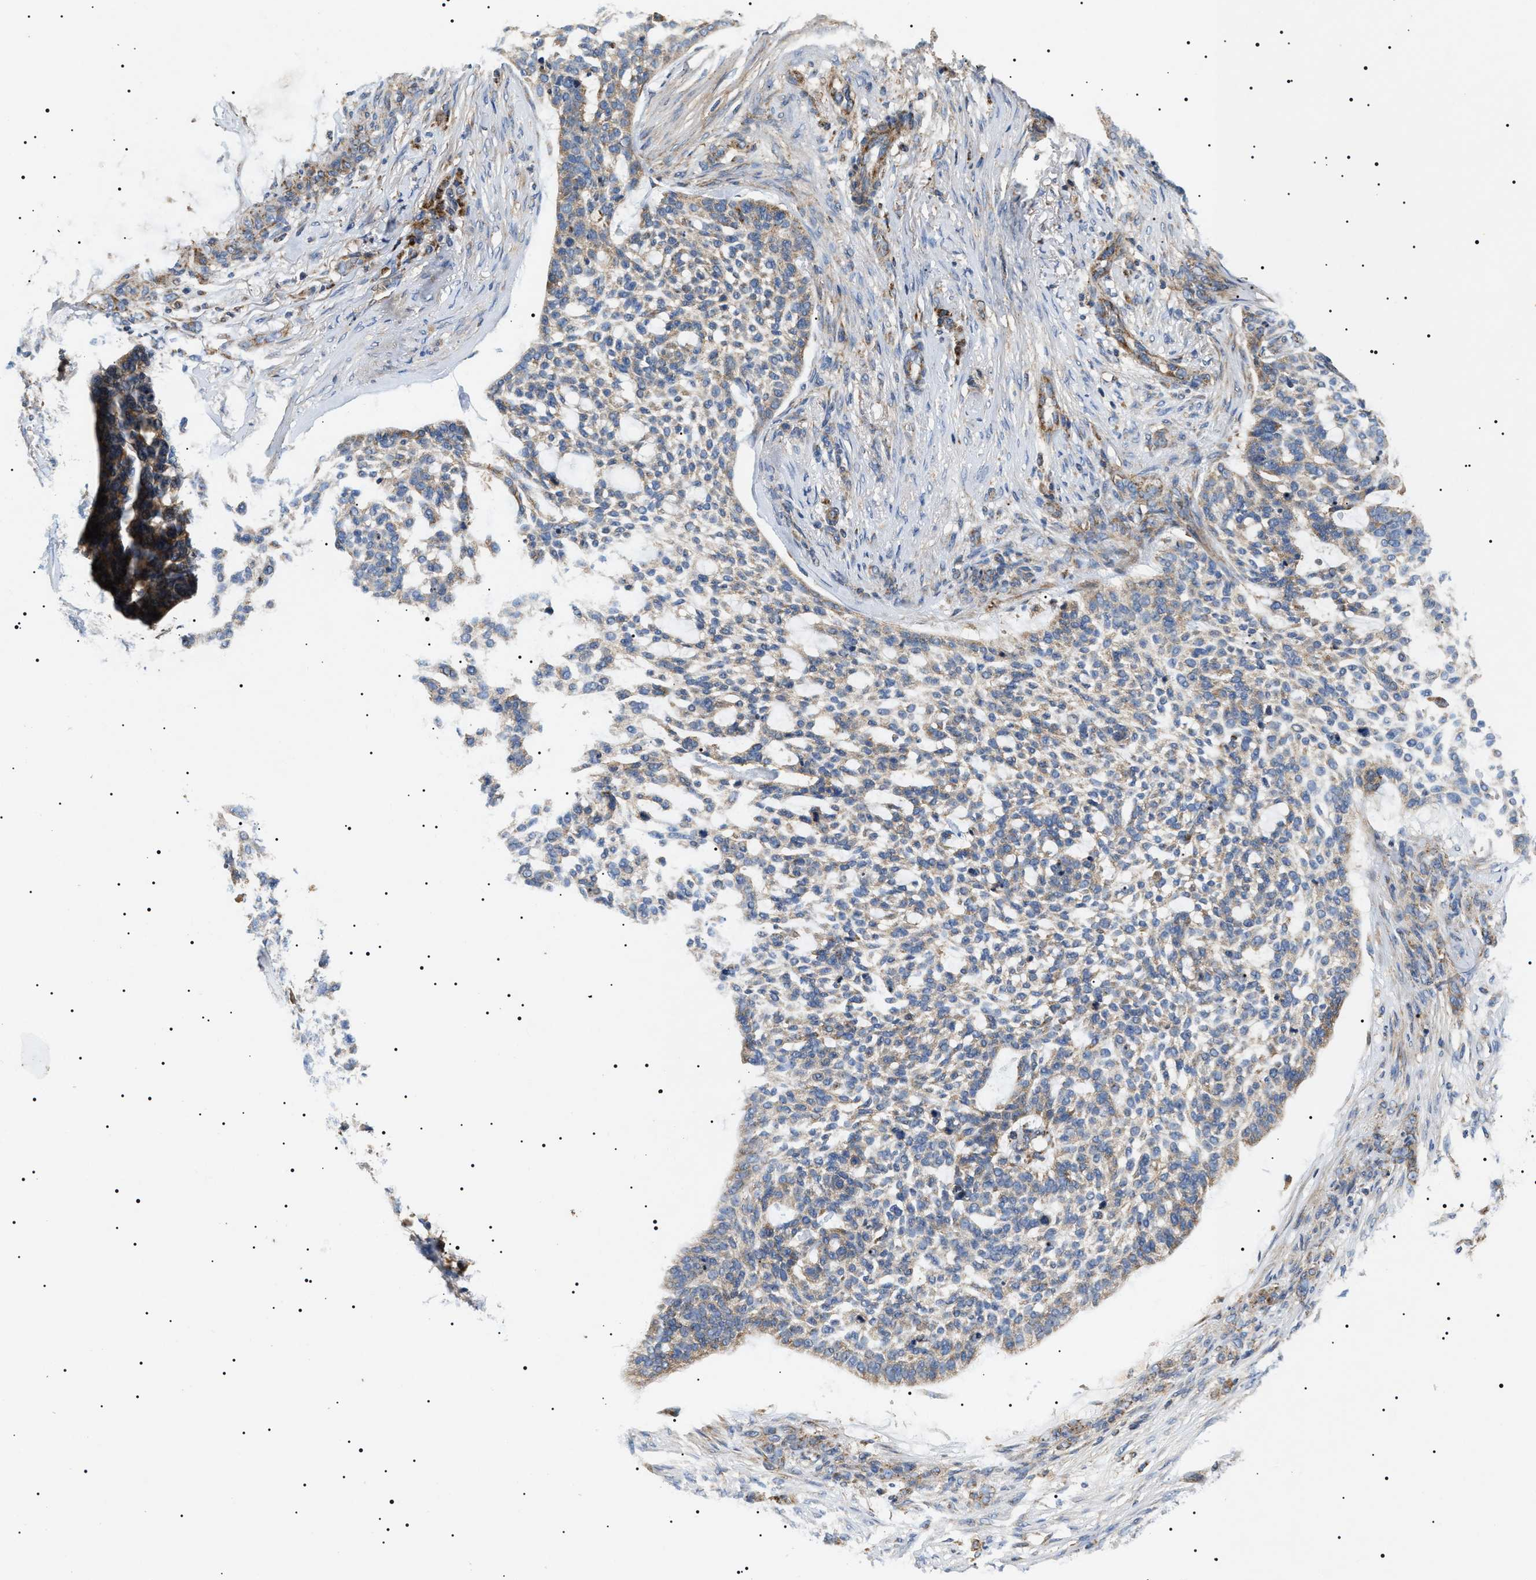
{"staining": {"intensity": "weak", "quantity": "25%-75%", "location": "cytoplasmic/membranous"}, "tissue": "skin cancer", "cell_type": "Tumor cells", "image_type": "cancer", "snomed": [{"axis": "morphology", "description": "Basal cell carcinoma"}, {"axis": "topography", "description": "Skin"}], "caption": "A histopathology image showing weak cytoplasmic/membranous expression in about 25%-75% of tumor cells in basal cell carcinoma (skin), as visualized by brown immunohistochemical staining.", "gene": "OXSM", "patient": {"sex": "female", "age": 64}}